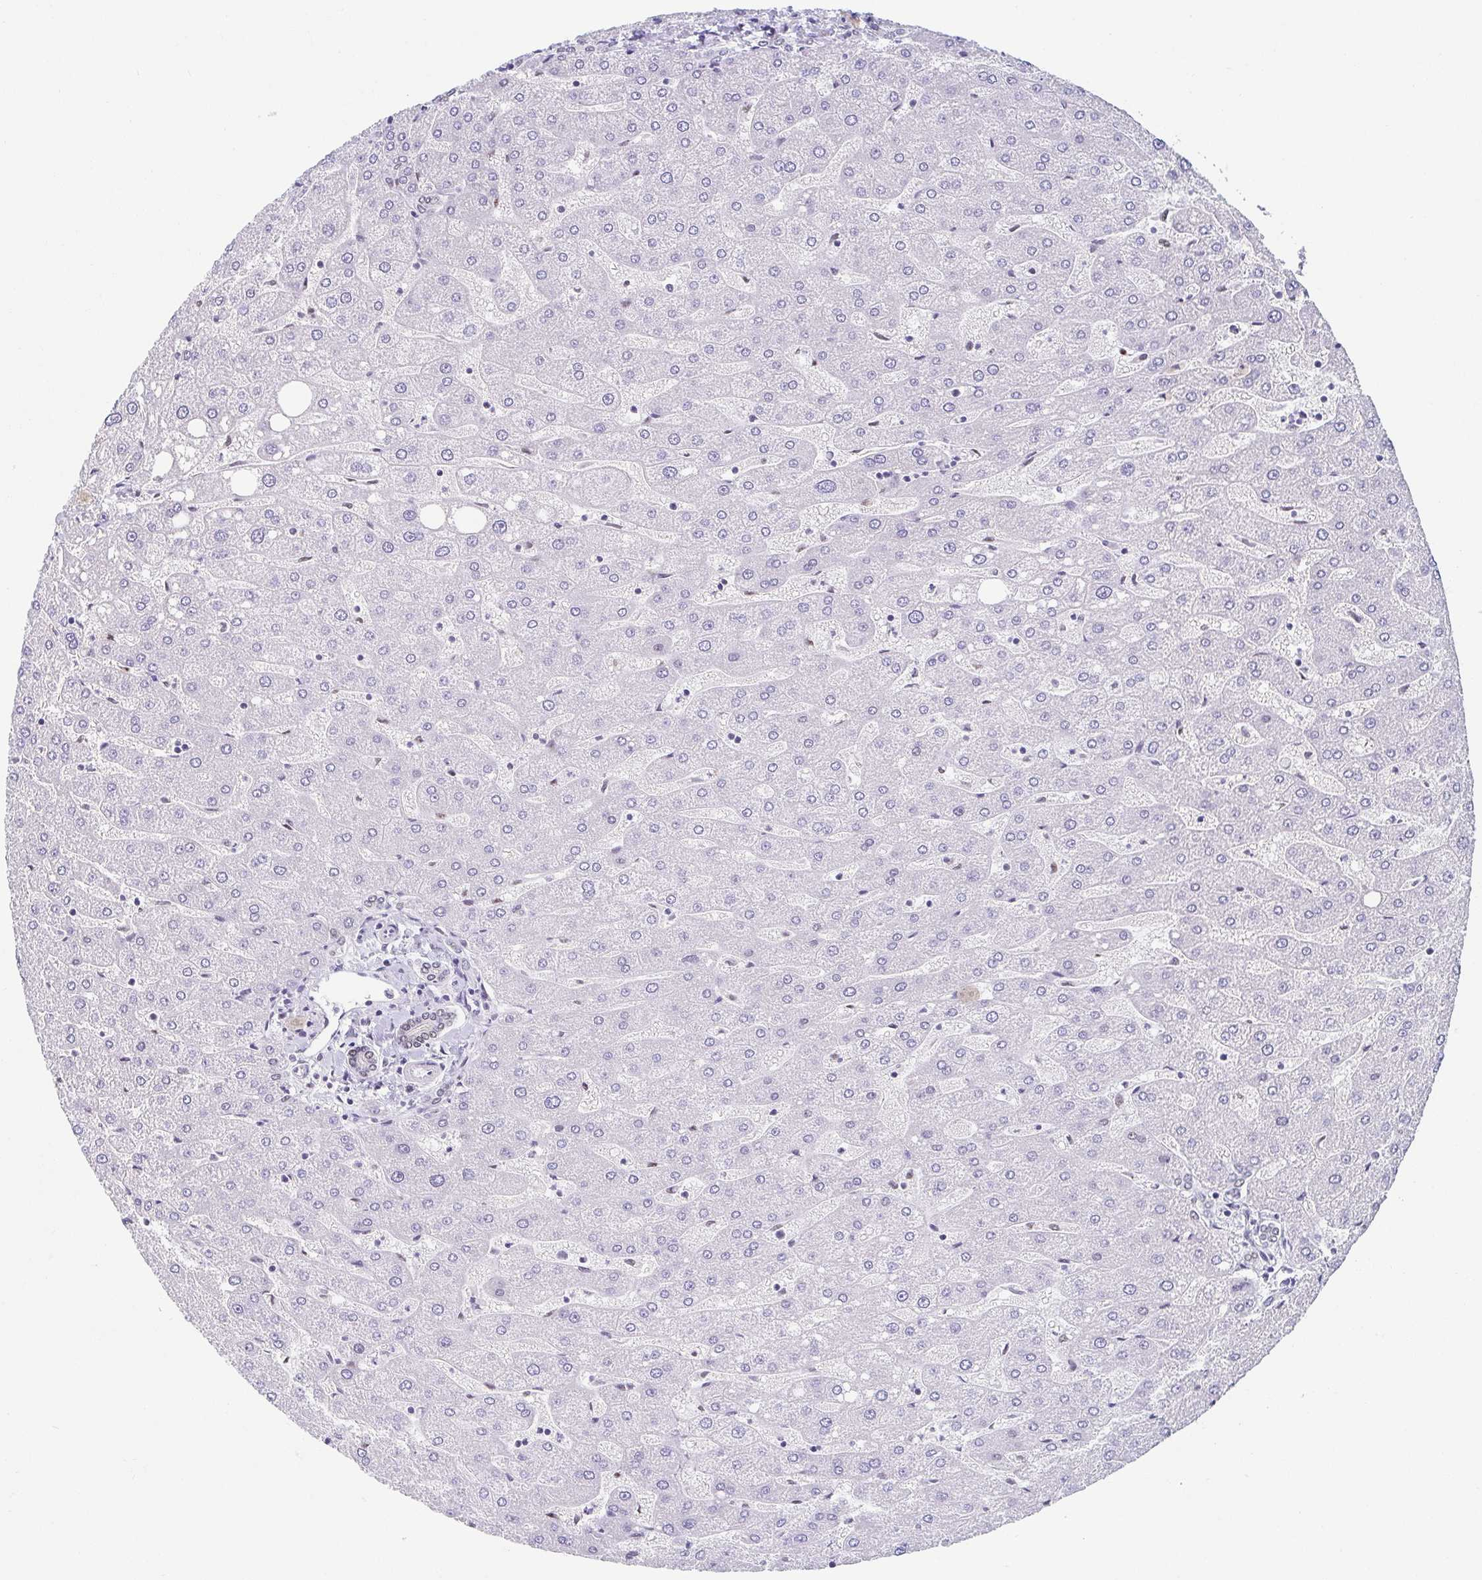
{"staining": {"intensity": "negative", "quantity": "none", "location": "none"}, "tissue": "liver", "cell_type": "Cholangiocytes", "image_type": "normal", "snomed": [{"axis": "morphology", "description": "Normal tissue, NOS"}, {"axis": "topography", "description": "Liver"}], "caption": "This is an IHC image of normal human liver. There is no expression in cholangiocytes.", "gene": "SLC7A10", "patient": {"sex": "male", "age": 67}}